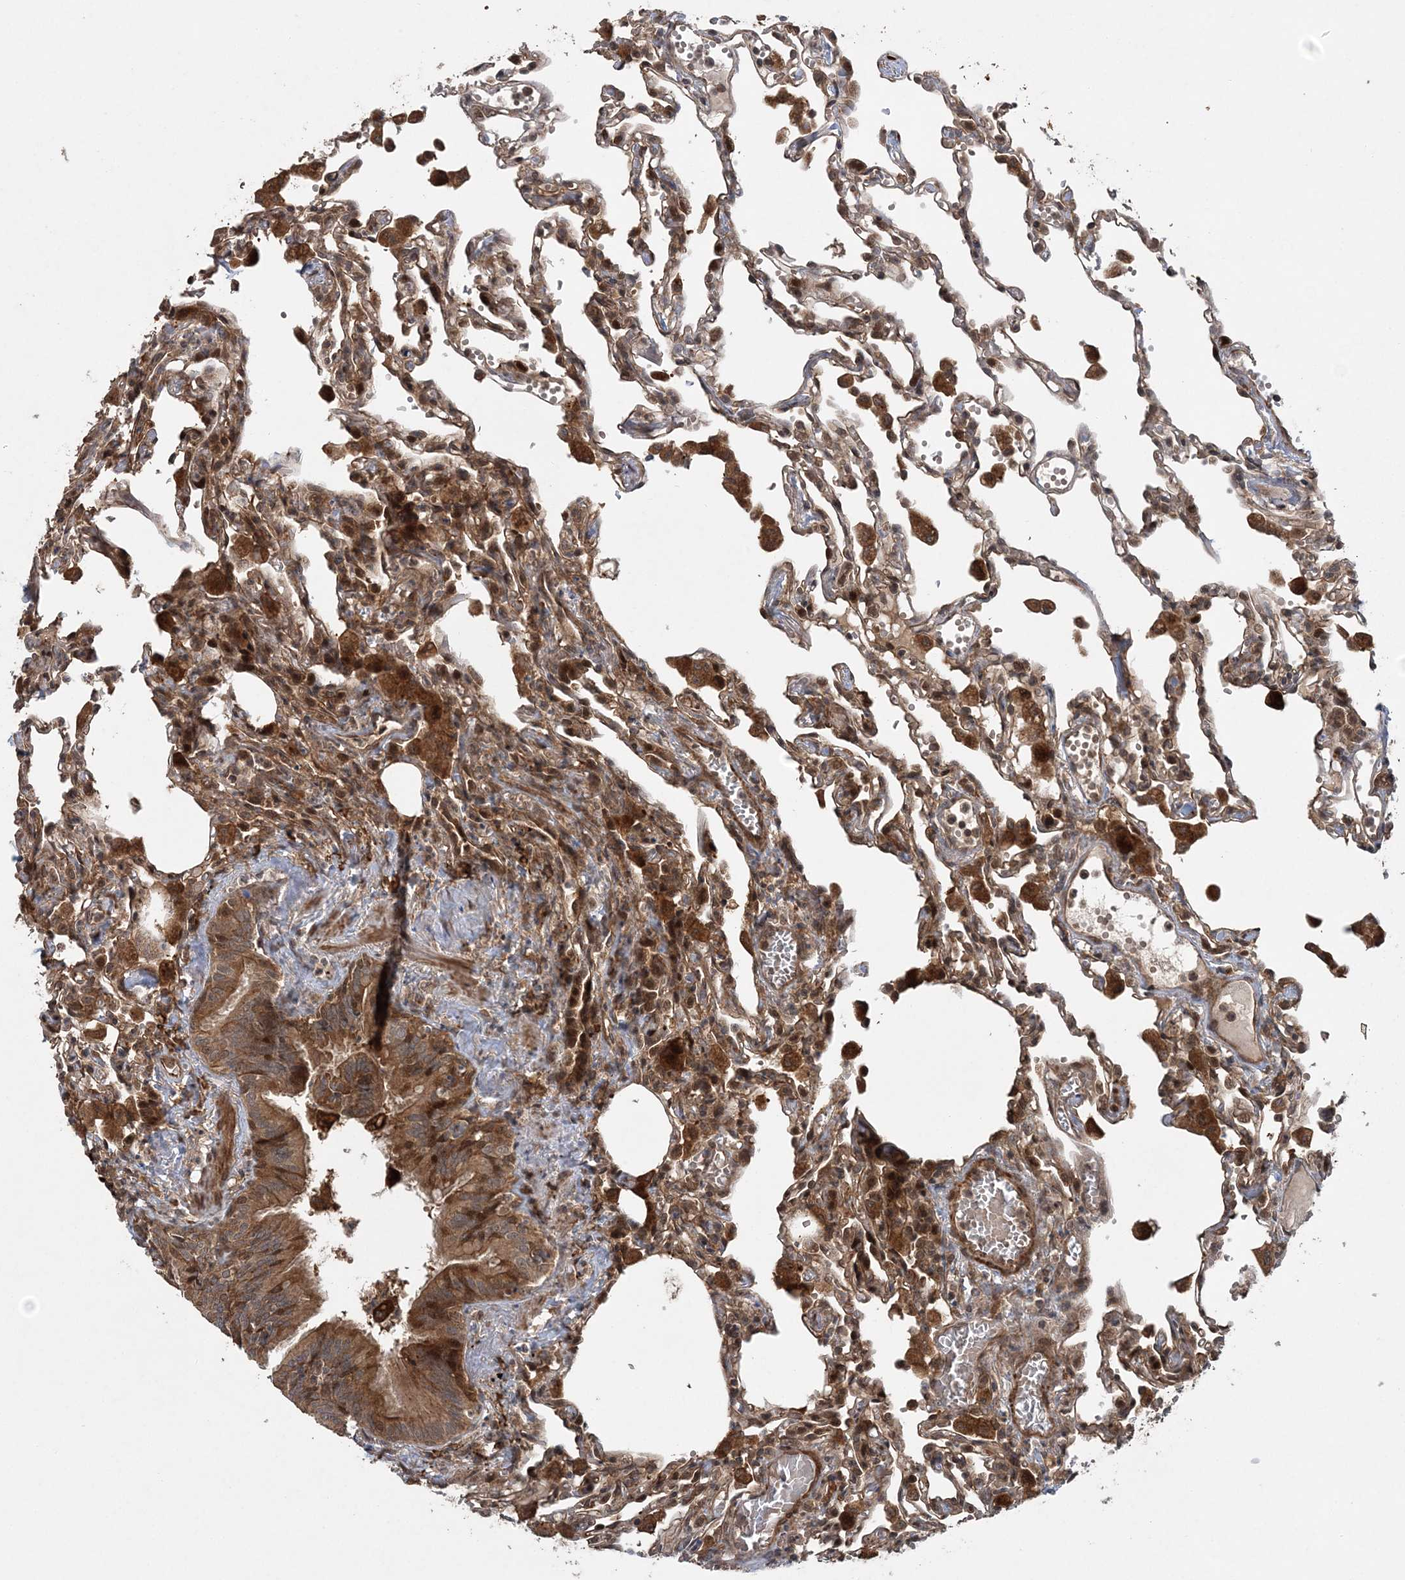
{"staining": {"intensity": "moderate", "quantity": ">75%", "location": "cytoplasmic/membranous"}, "tissue": "lung", "cell_type": "Alveolar cells", "image_type": "normal", "snomed": [{"axis": "morphology", "description": "Normal tissue, NOS"}, {"axis": "topography", "description": "Bronchus"}, {"axis": "topography", "description": "Lung"}], "caption": "Alveolar cells display moderate cytoplasmic/membranous expression in about >75% of cells in unremarkable lung.", "gene": "UBTD2", "patient": {"sex": "female", "age": 49}}